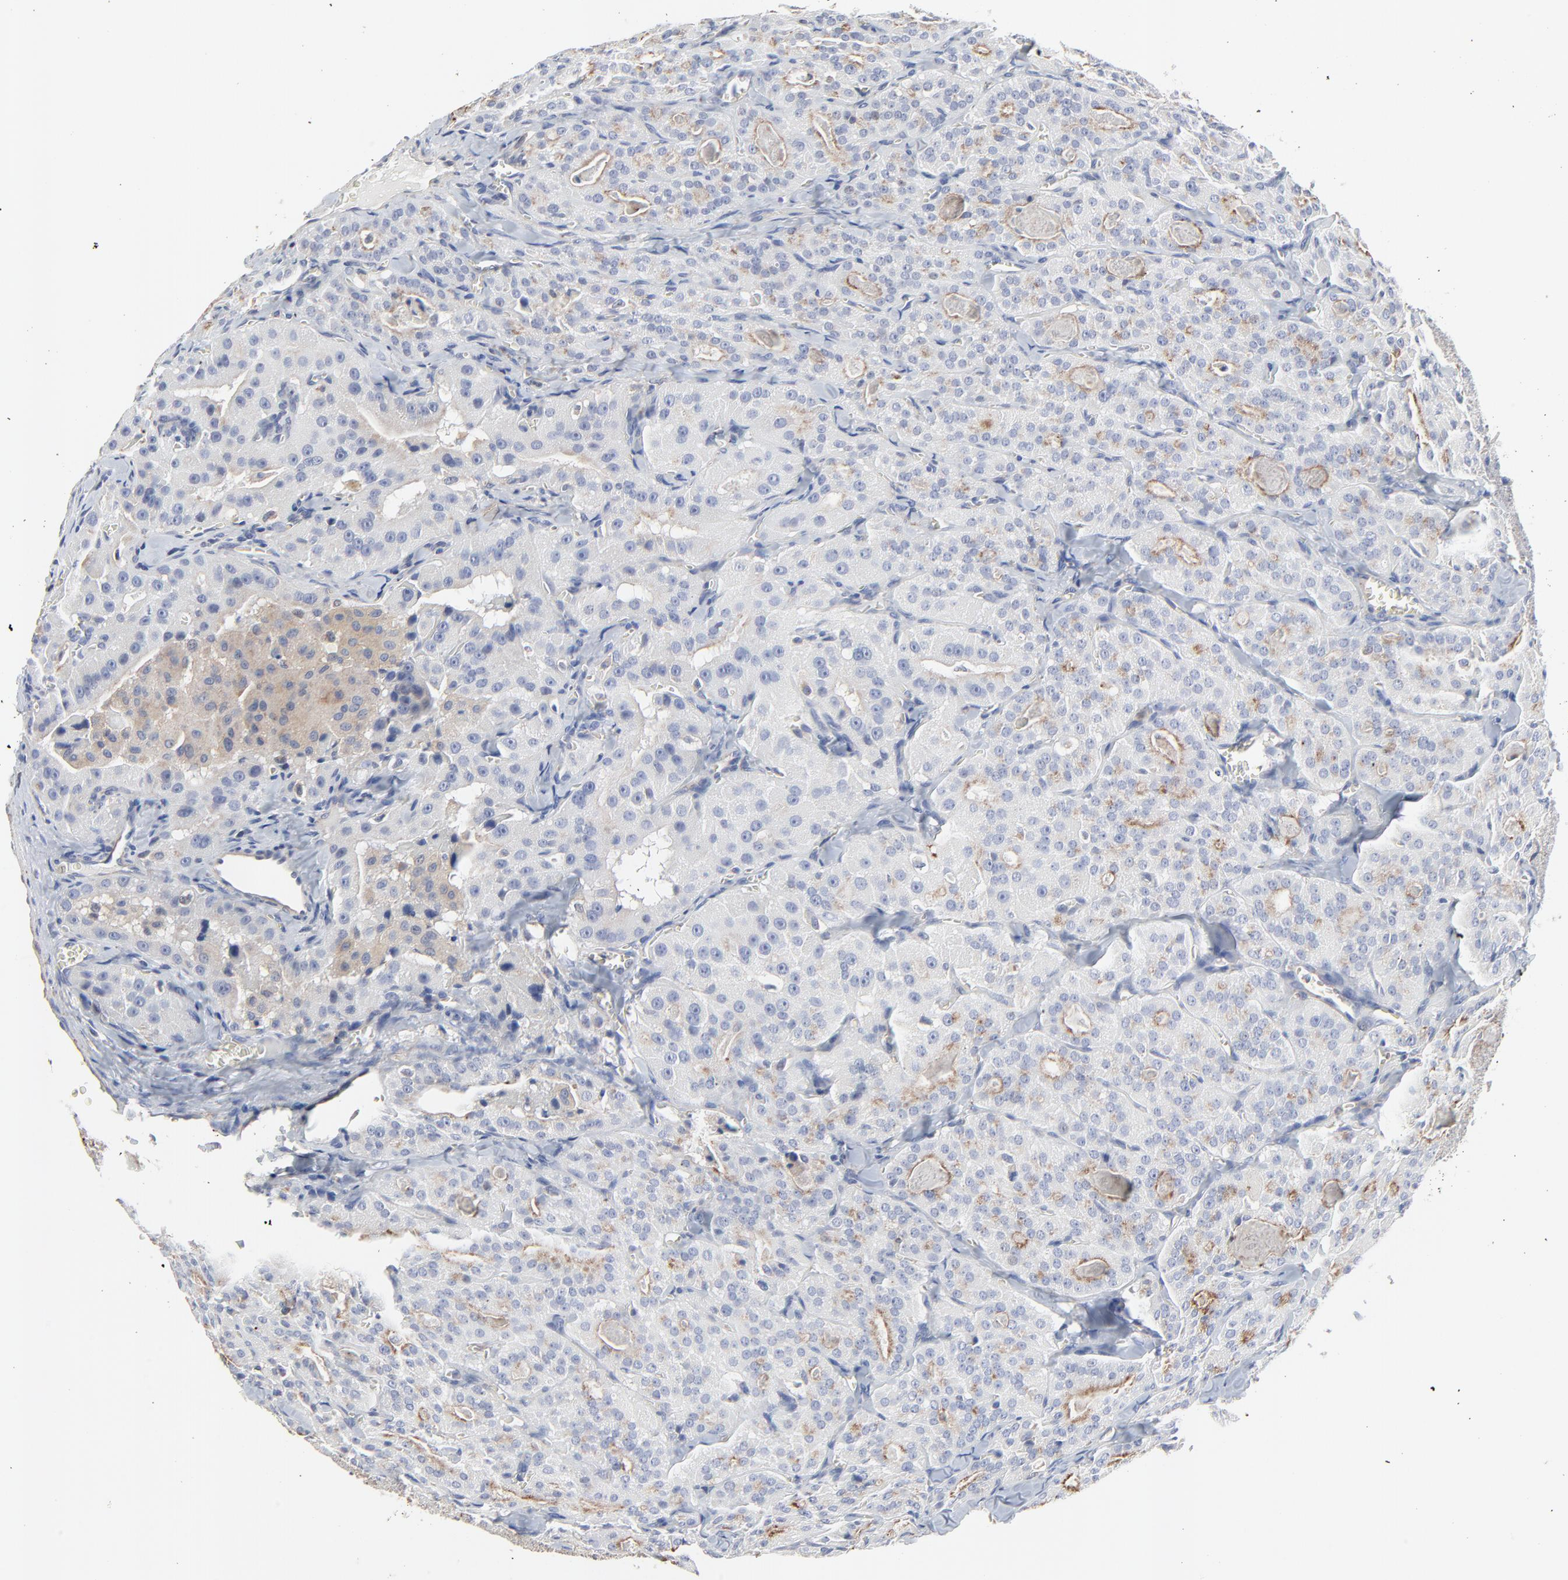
{"staining": {"intensity": "moderate", "quantity": "25%-75%", "location": "cytoplasmic/membranous"}, "tissue": "thyroid cancer", "cell_type": "Tumor cells", "image_type": "cancer", "snomed": [{"axis": "morphology", "description": "Carcinoma, NOS"}, {"axis": "topography", "description": "Thyroid gland"}], "caption": "IHC micrograph of carcinoma (thyroid) stained for a protein (brown), which demonstrates medium levels of moderate cytoplasmic/membranous expression in approximately 25%-75% of tumor cells.", "gene": "NXF3", "patient": {"sex": "male", "age": 76}}